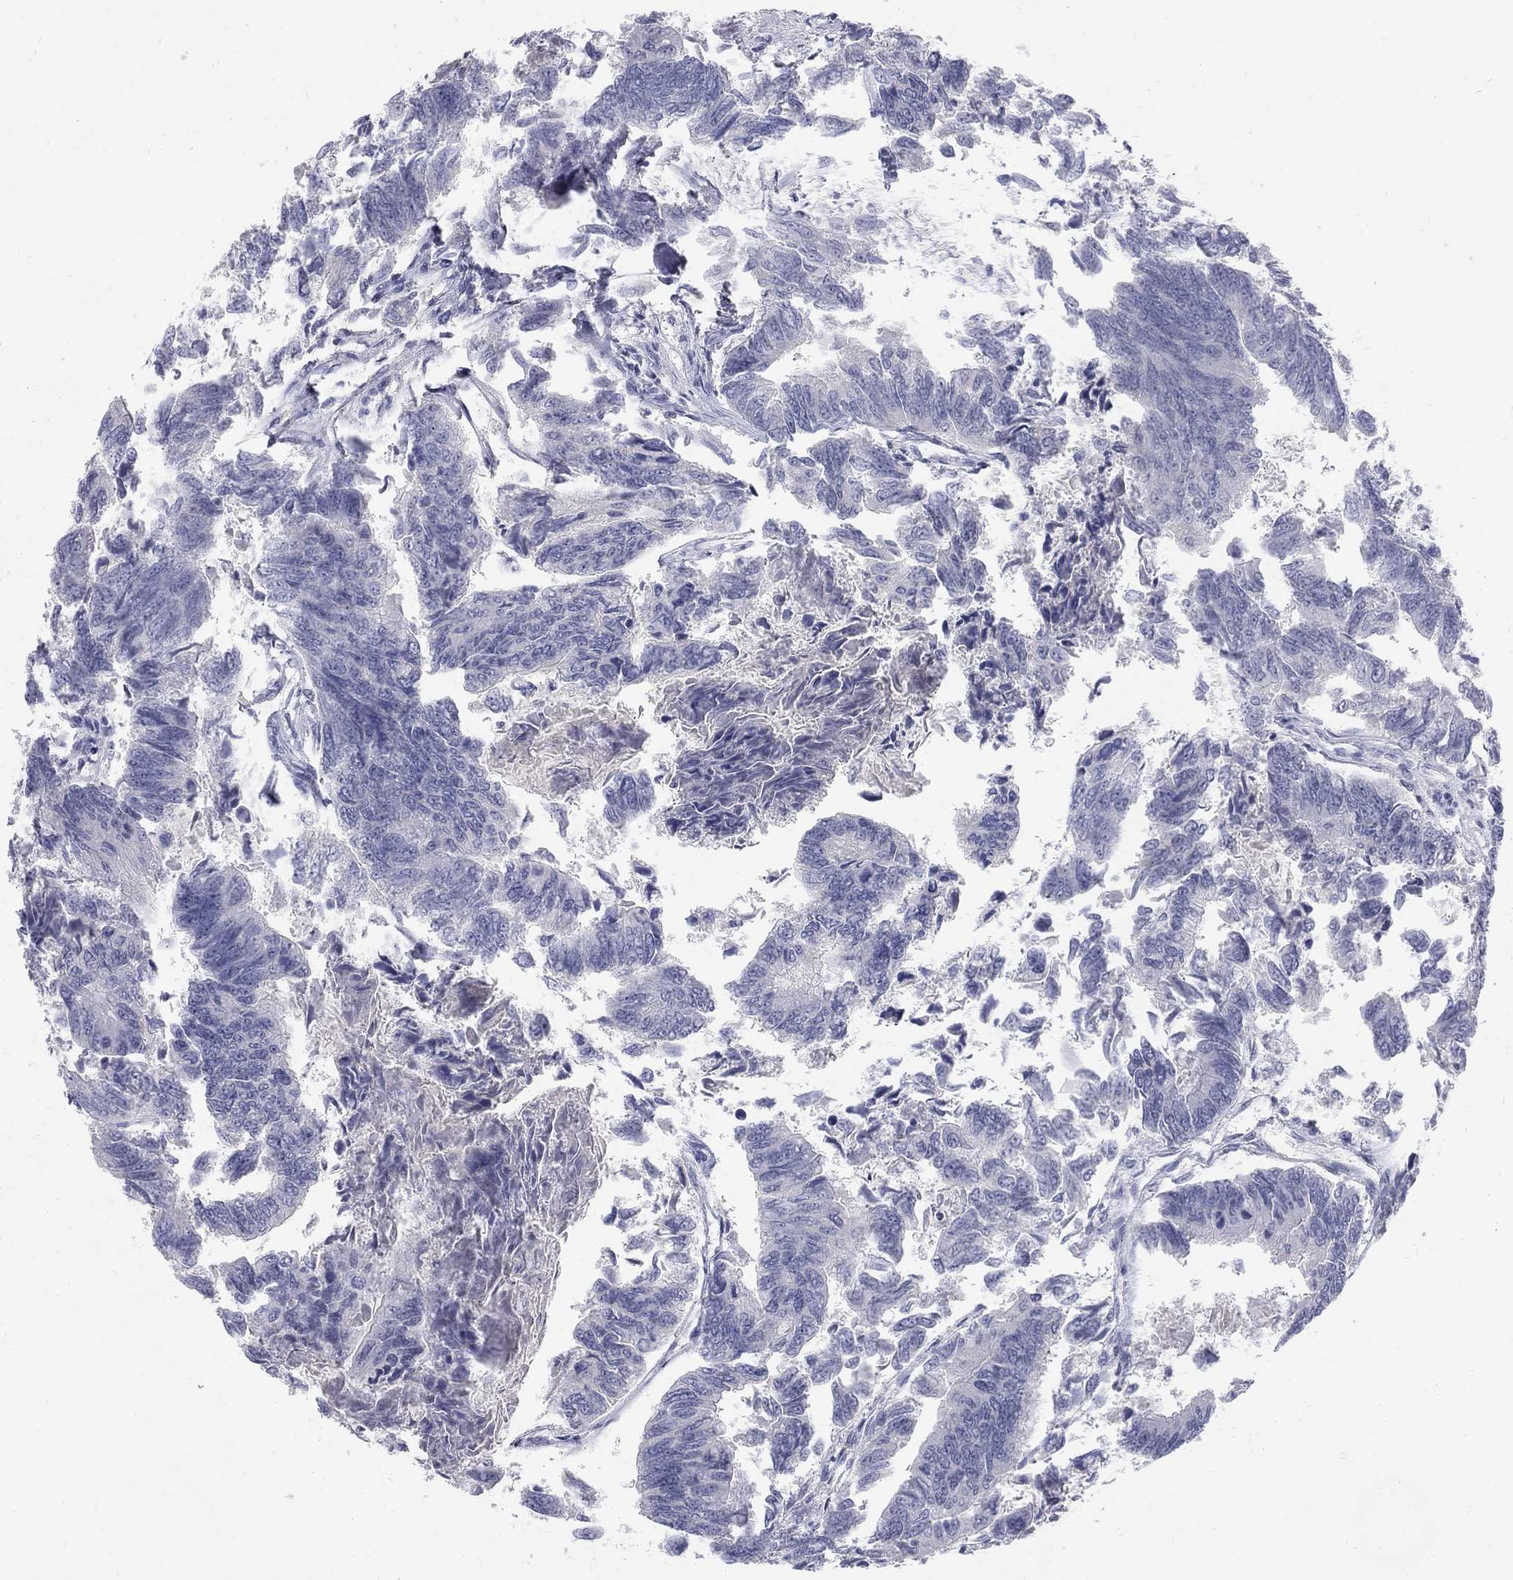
{"staining": {"intensity": "negative", "quantity": "none", "location": "none"}, "tissue": "colorectal cancer", "cell_type": "Tumor cells", "image_type": "cancer", "snomed": [{"axis": "morphology", "description": "Adenocarcinoma, NOS"}, {"axis": "topography", "description": "Colon"}], "caption": "High power microscopy image of an immunohistochemistry photomicrograph of colorectal adenocarcinoma, revealing no significant positivity in tumor cells.", "gene": "PTH1R", "patient": {"sex": "female", "age": 65}}